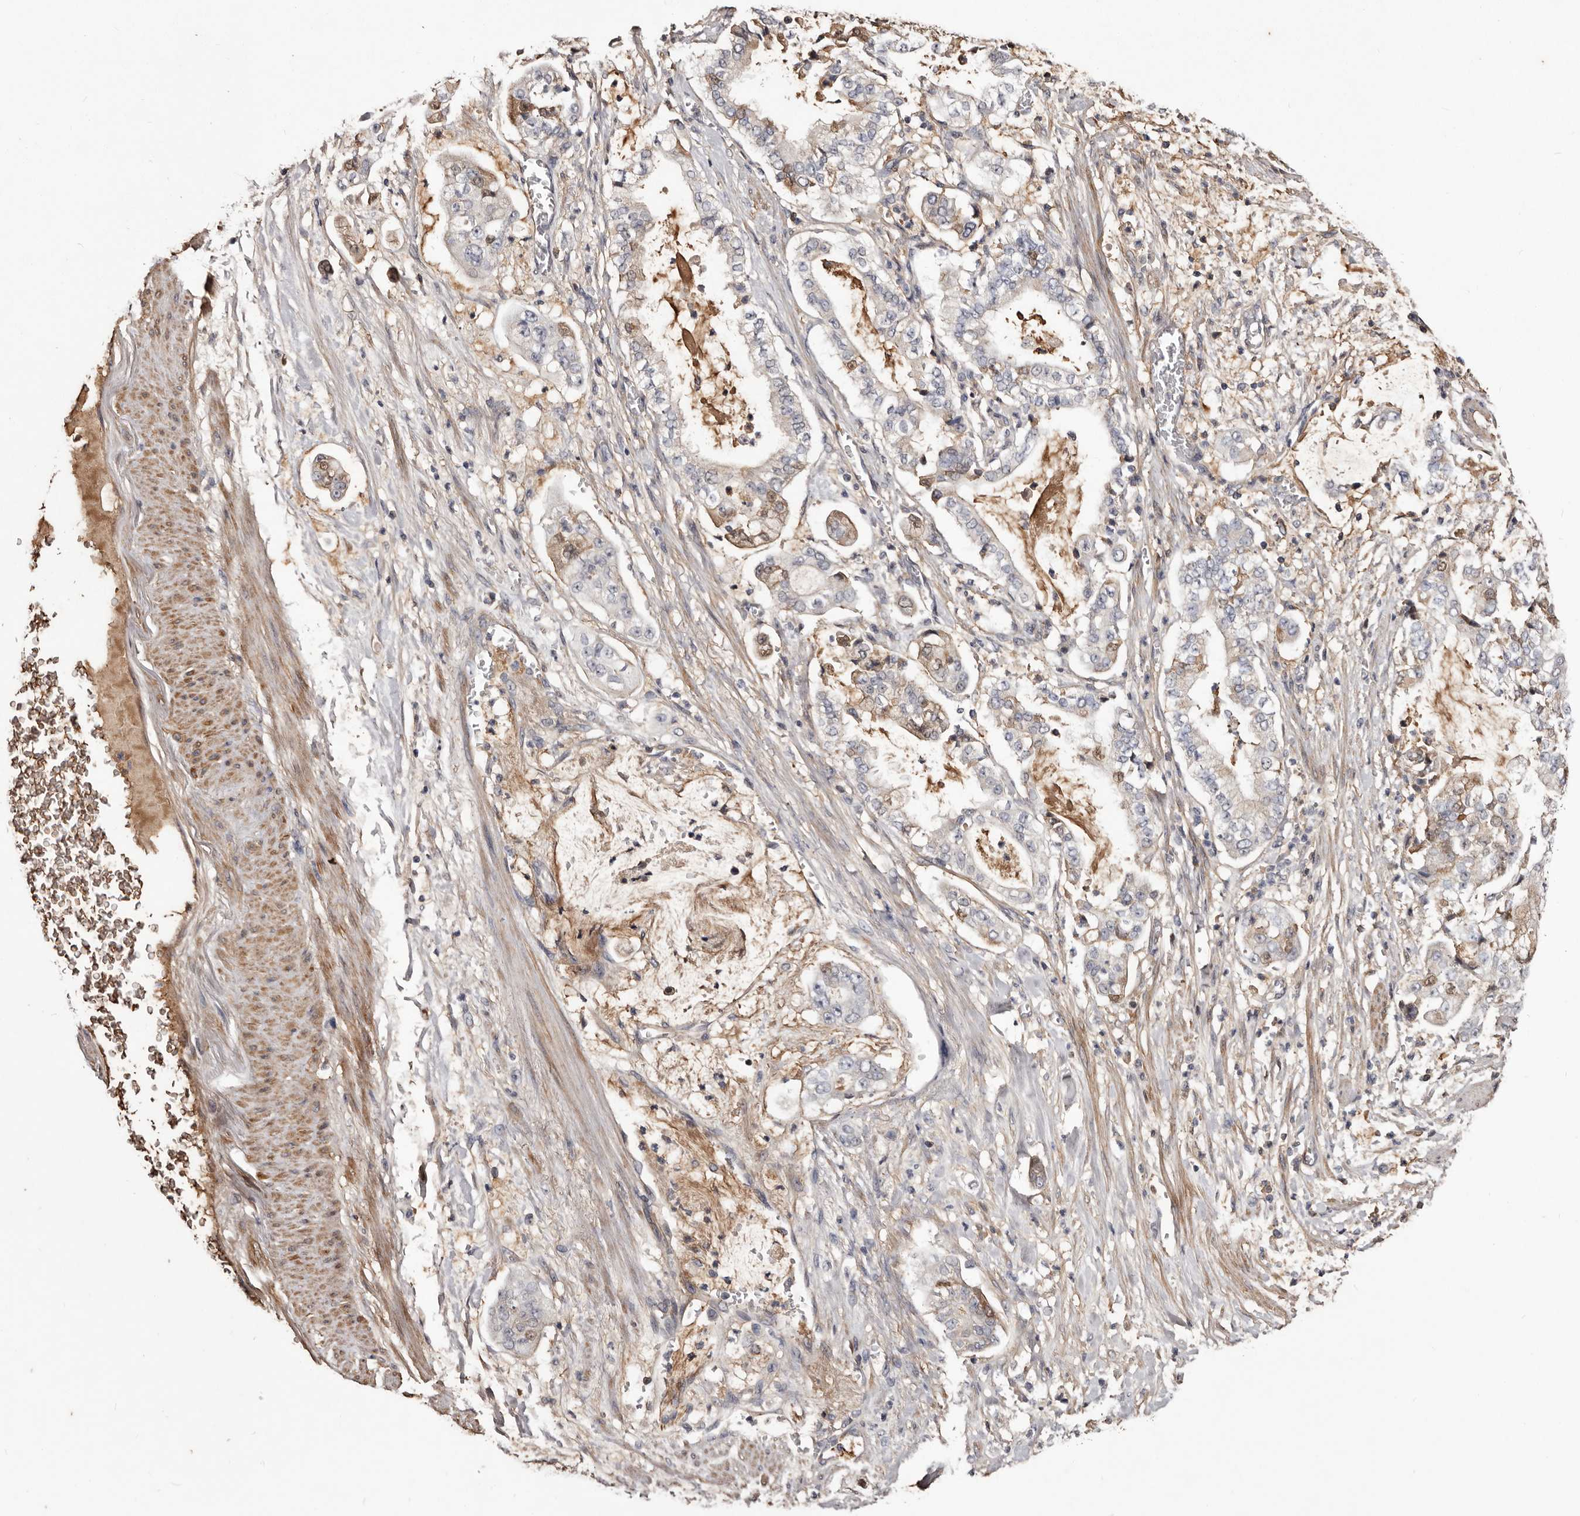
{"staining": {"intensity": "weak", "quantity": "25%-75%", "location": "cytoplasmic/membranous,nuclear"}, "tissue": "stomach cancer", "cell_type": "Tumor cells", "image_type": "cancer", "snomed": [{"axis": "morphology", "description": "Adenocarcinoma, NOS"}, {"axis": "topography", "description": "Stomach"}], "caption": "Immunohistochemical staining of human stomach cancer (adenocarcinoma) displays low levels of weak cytoplasmic/membranous and nuclear staining in approximately 25%-75% of tumor cells. (Stains: DAB in brown, nuclei in blue, Microscopy: brightfield microscopy at high magnification).", "gene": "CYP1B1", "patient": {"sex": "male", "age": 76}}